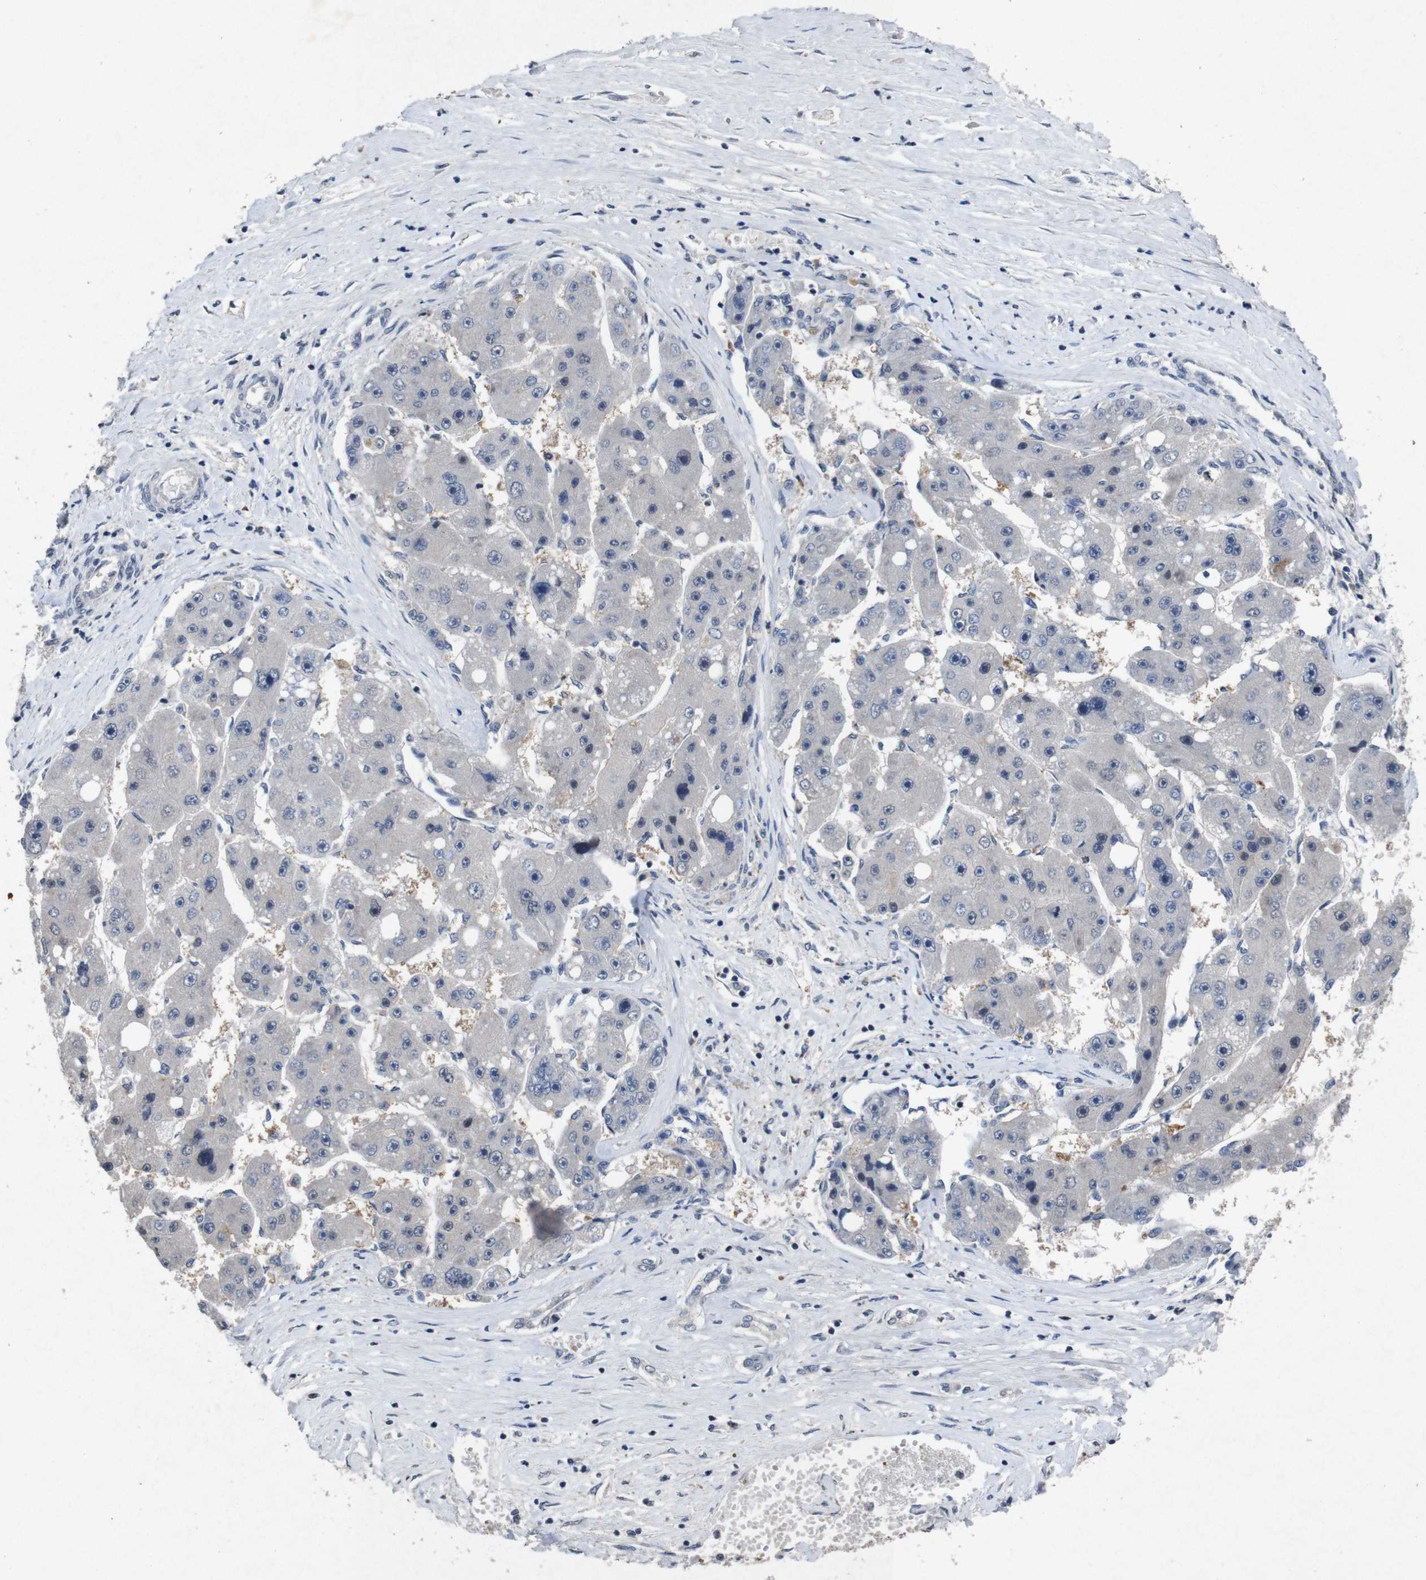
{"staining": {"intensity": "negative", "quantity": "none", "location": "none"}, "tissue": "liver cancer", "cell_type": "Tumor cells", "image_type": "cancer", "snomed": [{"axis": "morphology", "description": "Carcinoma, Hepatocellular, NOS"}, {"axis": "topography", "description": "Liver"}], "caption": "Immunohistochemistry (IHC) histopathology image of neoplastic tissue: human liver cancer (hepatocellular carcinoma) stained with DAB displays no significant protein positivity in tumor cells. Nuclei are stained in blue.", "gene": "AKT3", "patient": {"sex": "female", "age": 61}}